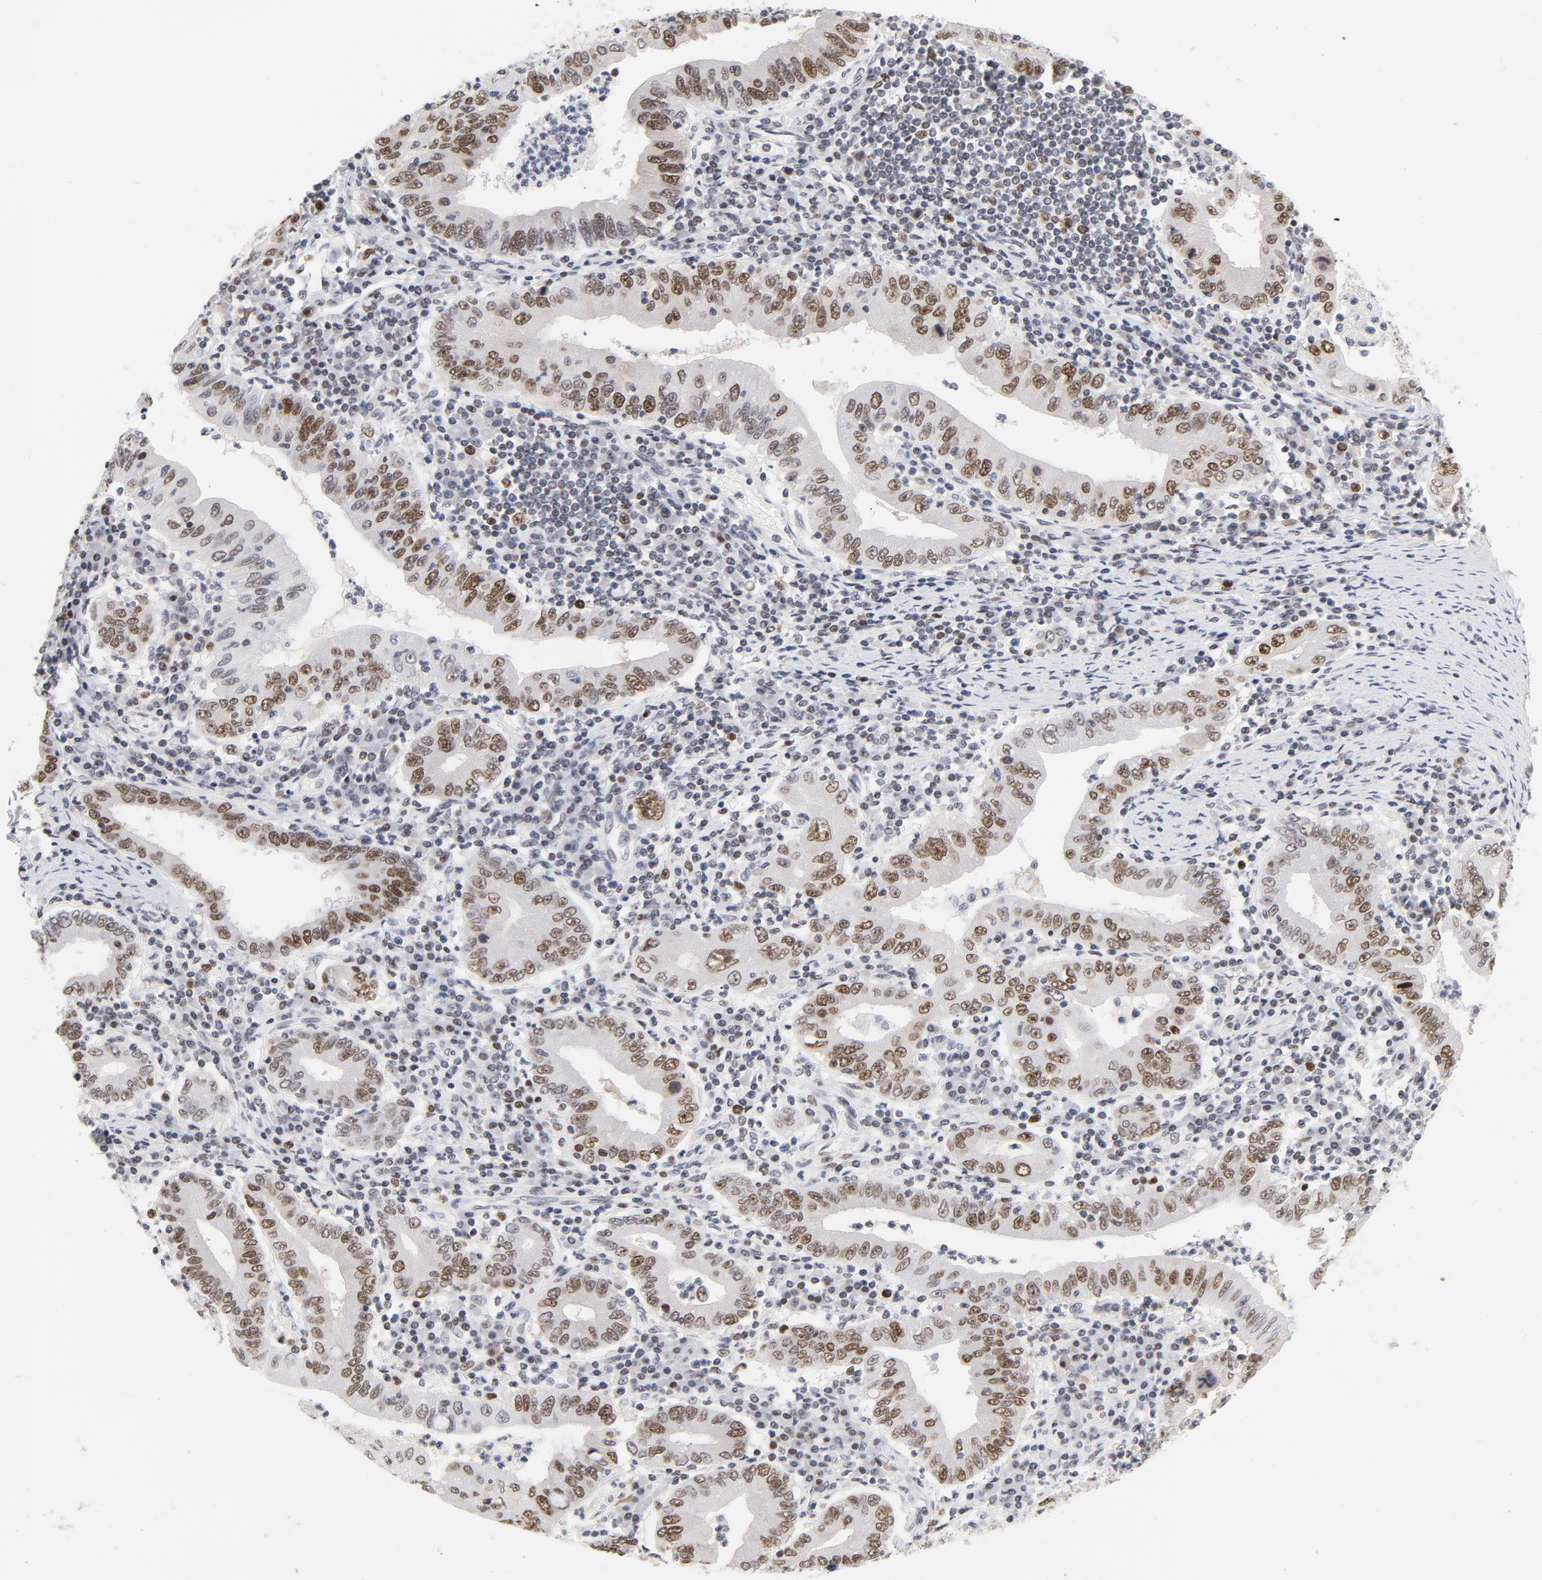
{"staining": {"intensity": "moderate", "quantity": ">75%", "location": "nuclear"}, "tissue": "stomach cancer", "cell_type": "Tumor cells", "image_type": "cancer", "snomed": [{"axis": "morphology", "description": "Normal tissue, NOS"}, {"axis": "morphology", "description": "Adenocarcinoma, NOS"}, {"axis": "topography", "description": "Esophagus"}, {"axis": "topography", "description": "Stomach, upper"}, {"axis": "topography", "description": "Peripheral nerve tissue"}], "caption": "Stomach cancer (adenocarcinoma) stained with a protein marker exhibits moderate staining in tumor cells.", "gene": "RFC4", "patient": {"sex": "male", "age": 62}}